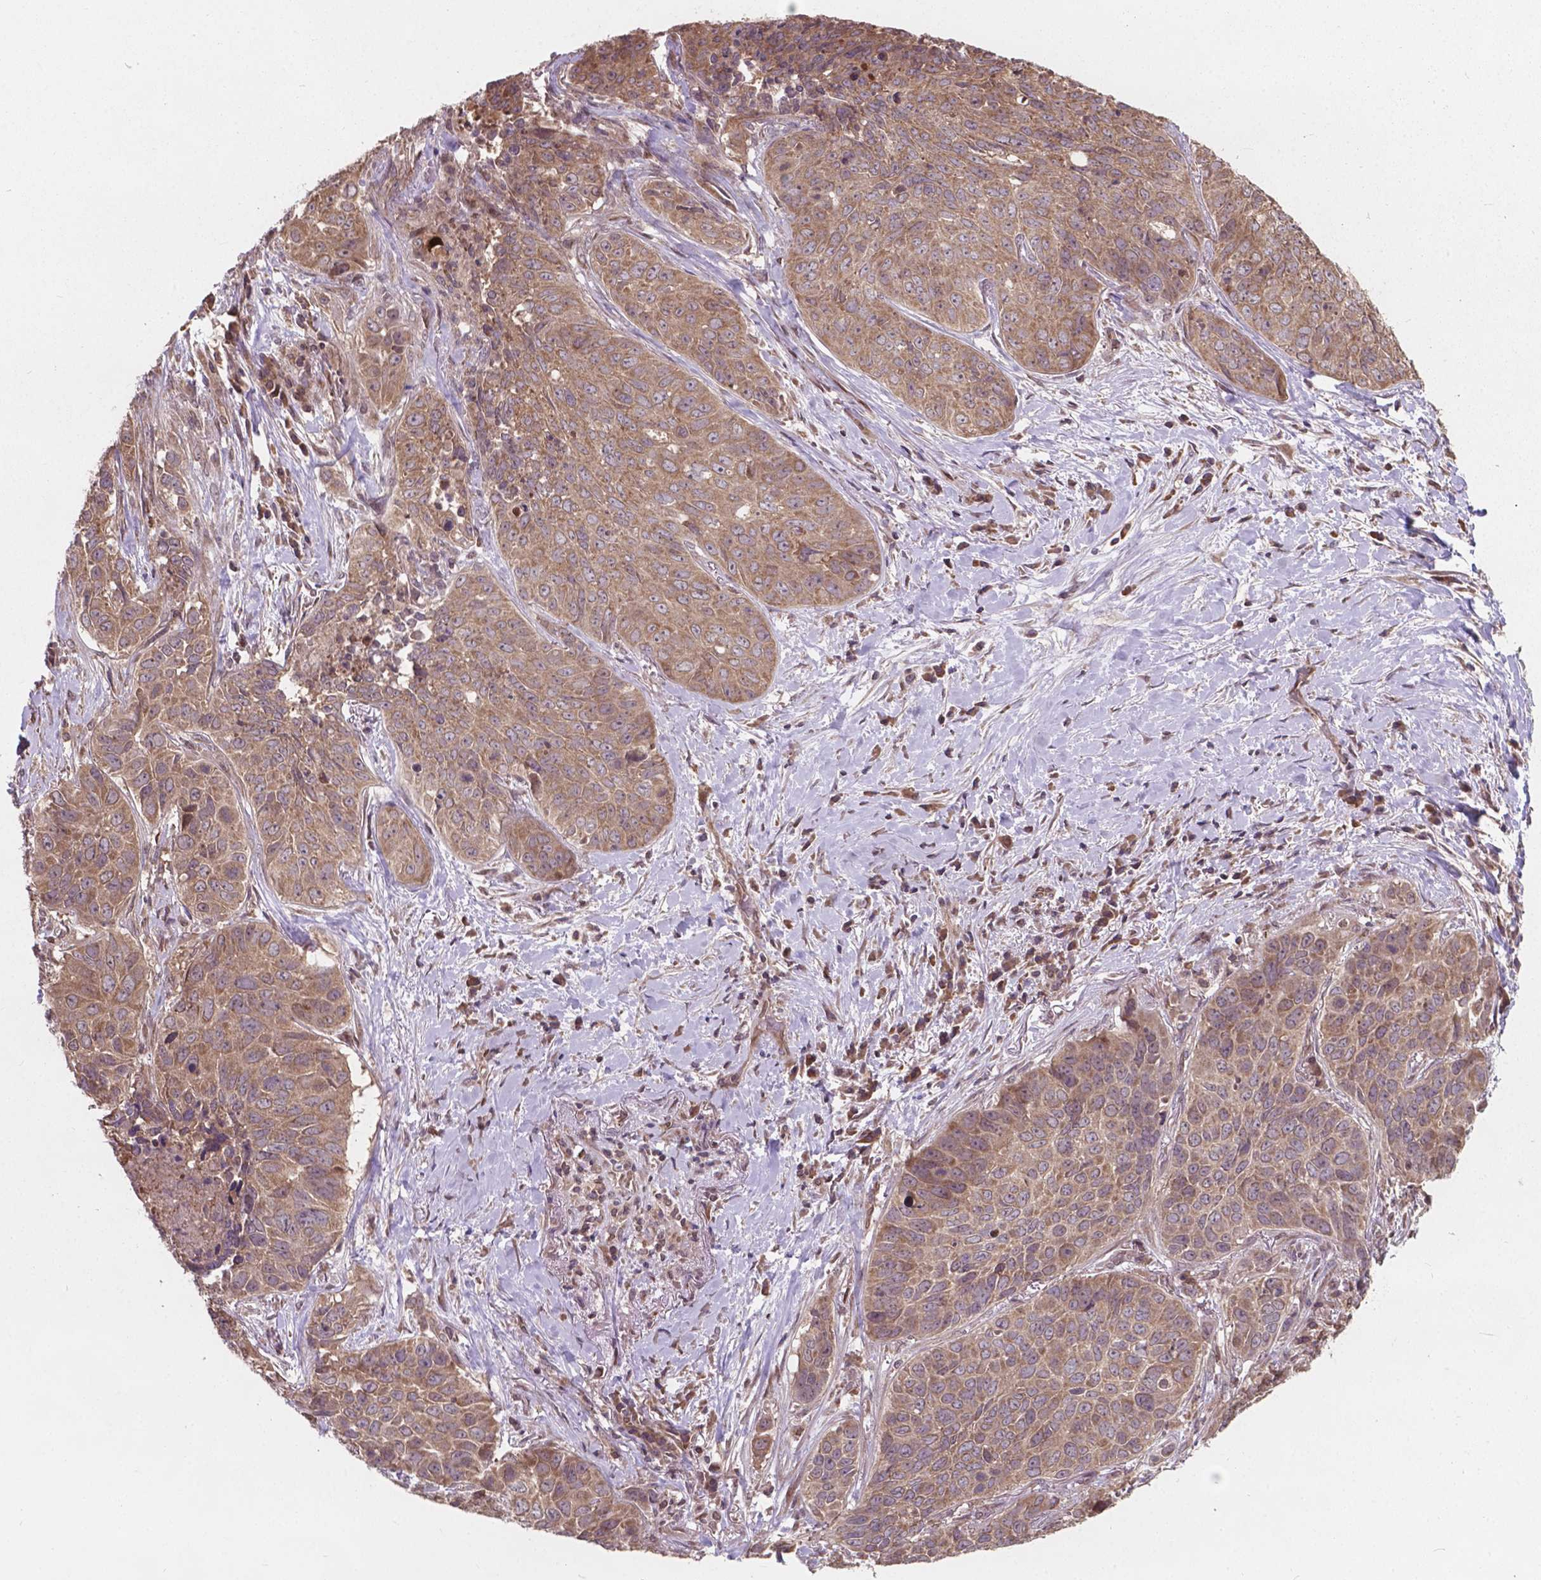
{"staining": {"intensity": "weak", "quantity": ">75%", "location": "cytoplasmic/membranous"}, "tissue": "lung cancer", "cell_type": "Tumor cells", "image_type": "cancer", "snomed": [{"axis": "morphology", "description": "Normal tissue, NOS"}, {"axis": "morphology", "description": "Squamous cell carcinoma, NOS"}, {"axis": "topography", "description": "Bronchus"}, {"axis": "topography", "description": "Lung"}], "caption": "Immunohistochemical staining of lung cancer (squamous cell carcinoma) shows low levels of weak cytoplasmic/membranous staining in about >75% of tumor cells.", "gene": "MRPL33", "patient": {"sex": "male", "age": 64}}